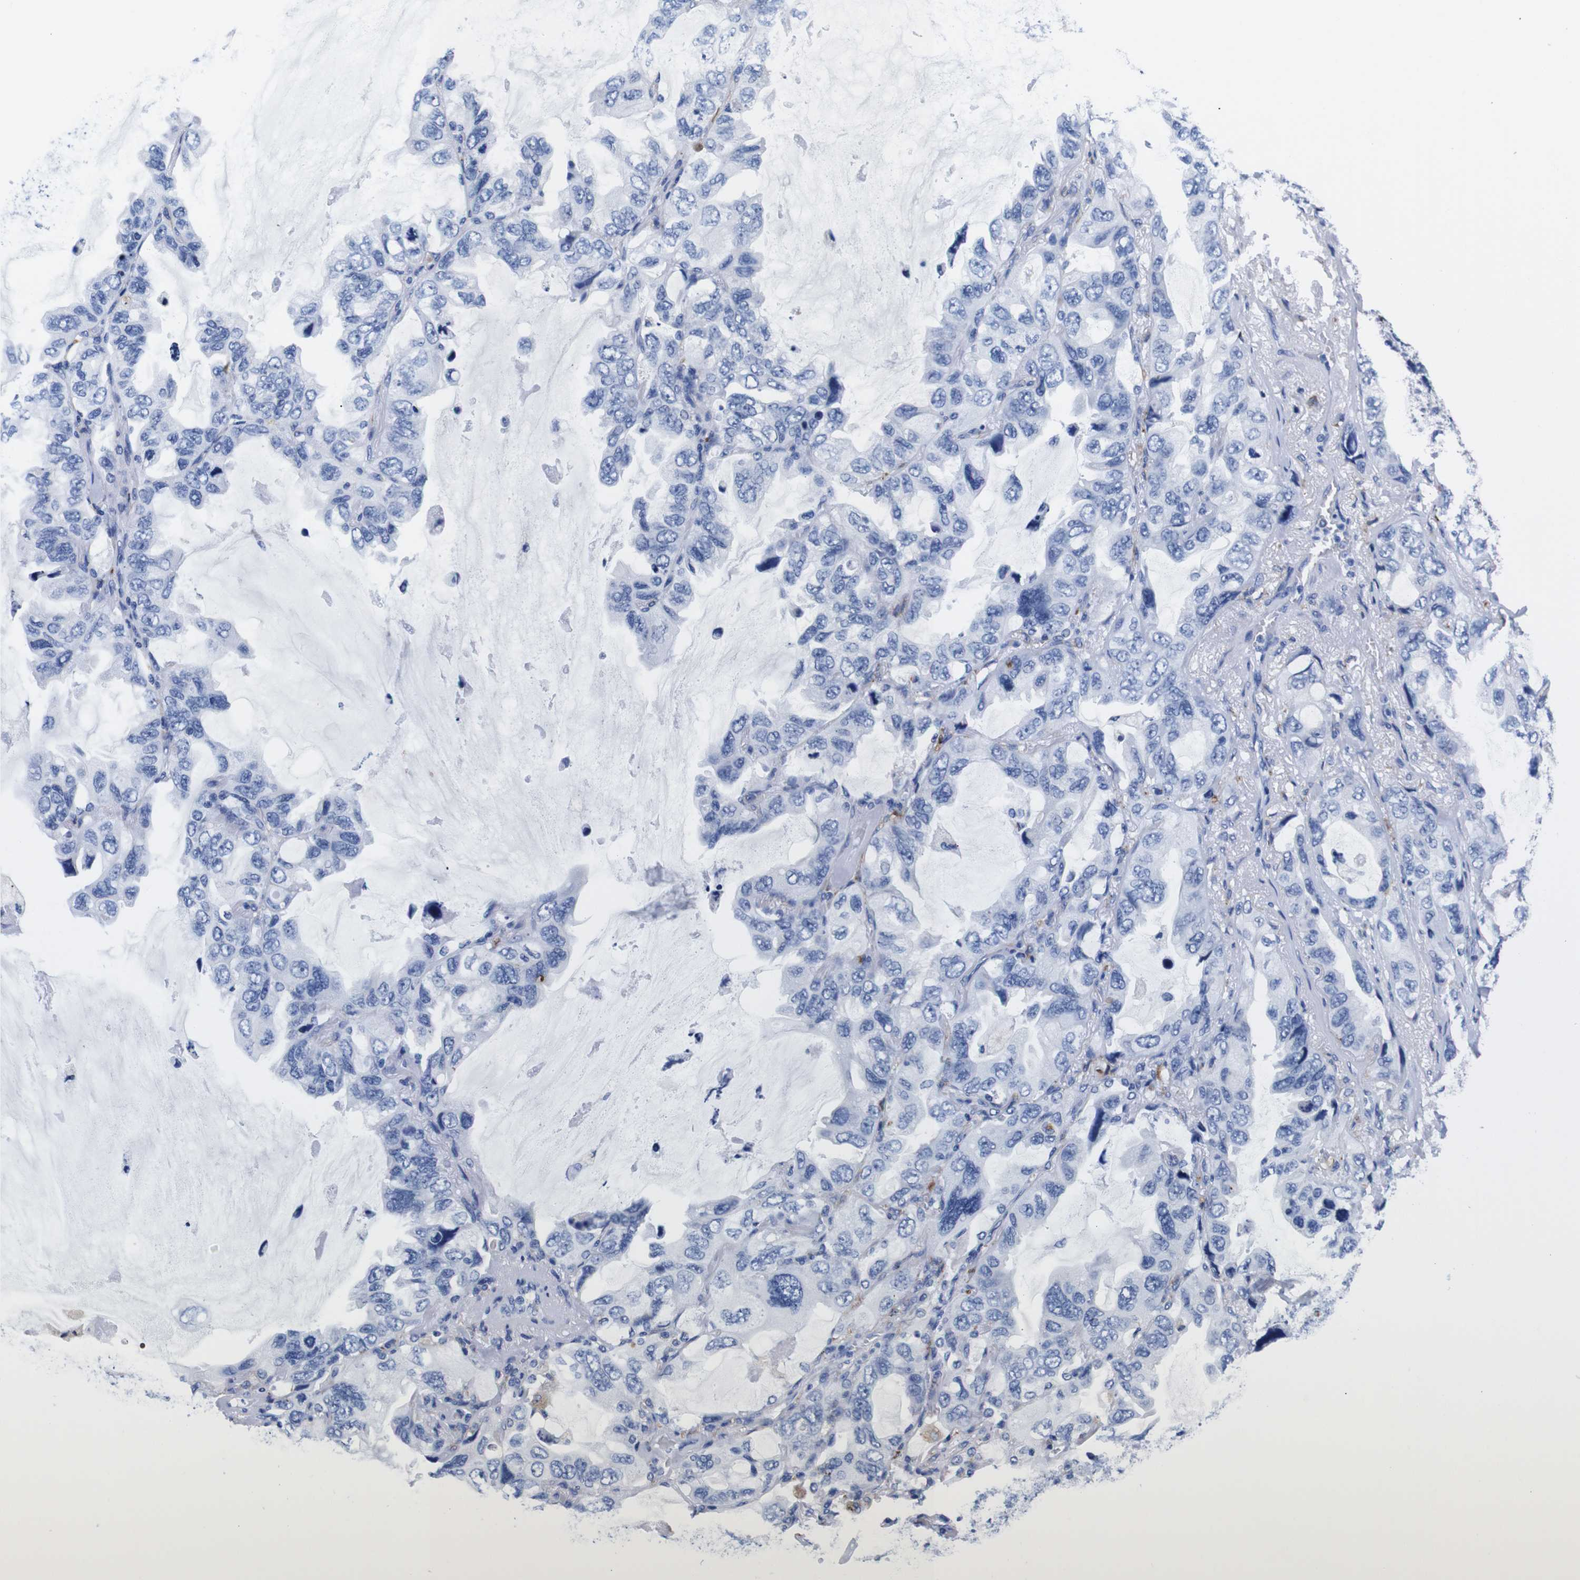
{"staining": {"intensity": "negative", "quantity": "none", "location": "none"}, "tissue": "lung cancer", "cell_type": "Tumor cells", "image_type": "cancer", "snomed": [{"axis": "morphology", "description": "Squamous cell carcinoma, NOS"}, {"axis": "topography", "description": "Lung"}], "caption": "A photomicrograph of squamous cell carcinoma (lung) stained for a protein exhibits no brown staining in tumor cells.", "gene": "HLA-DMB", "patient": {"sex": "female", "age": 73}}